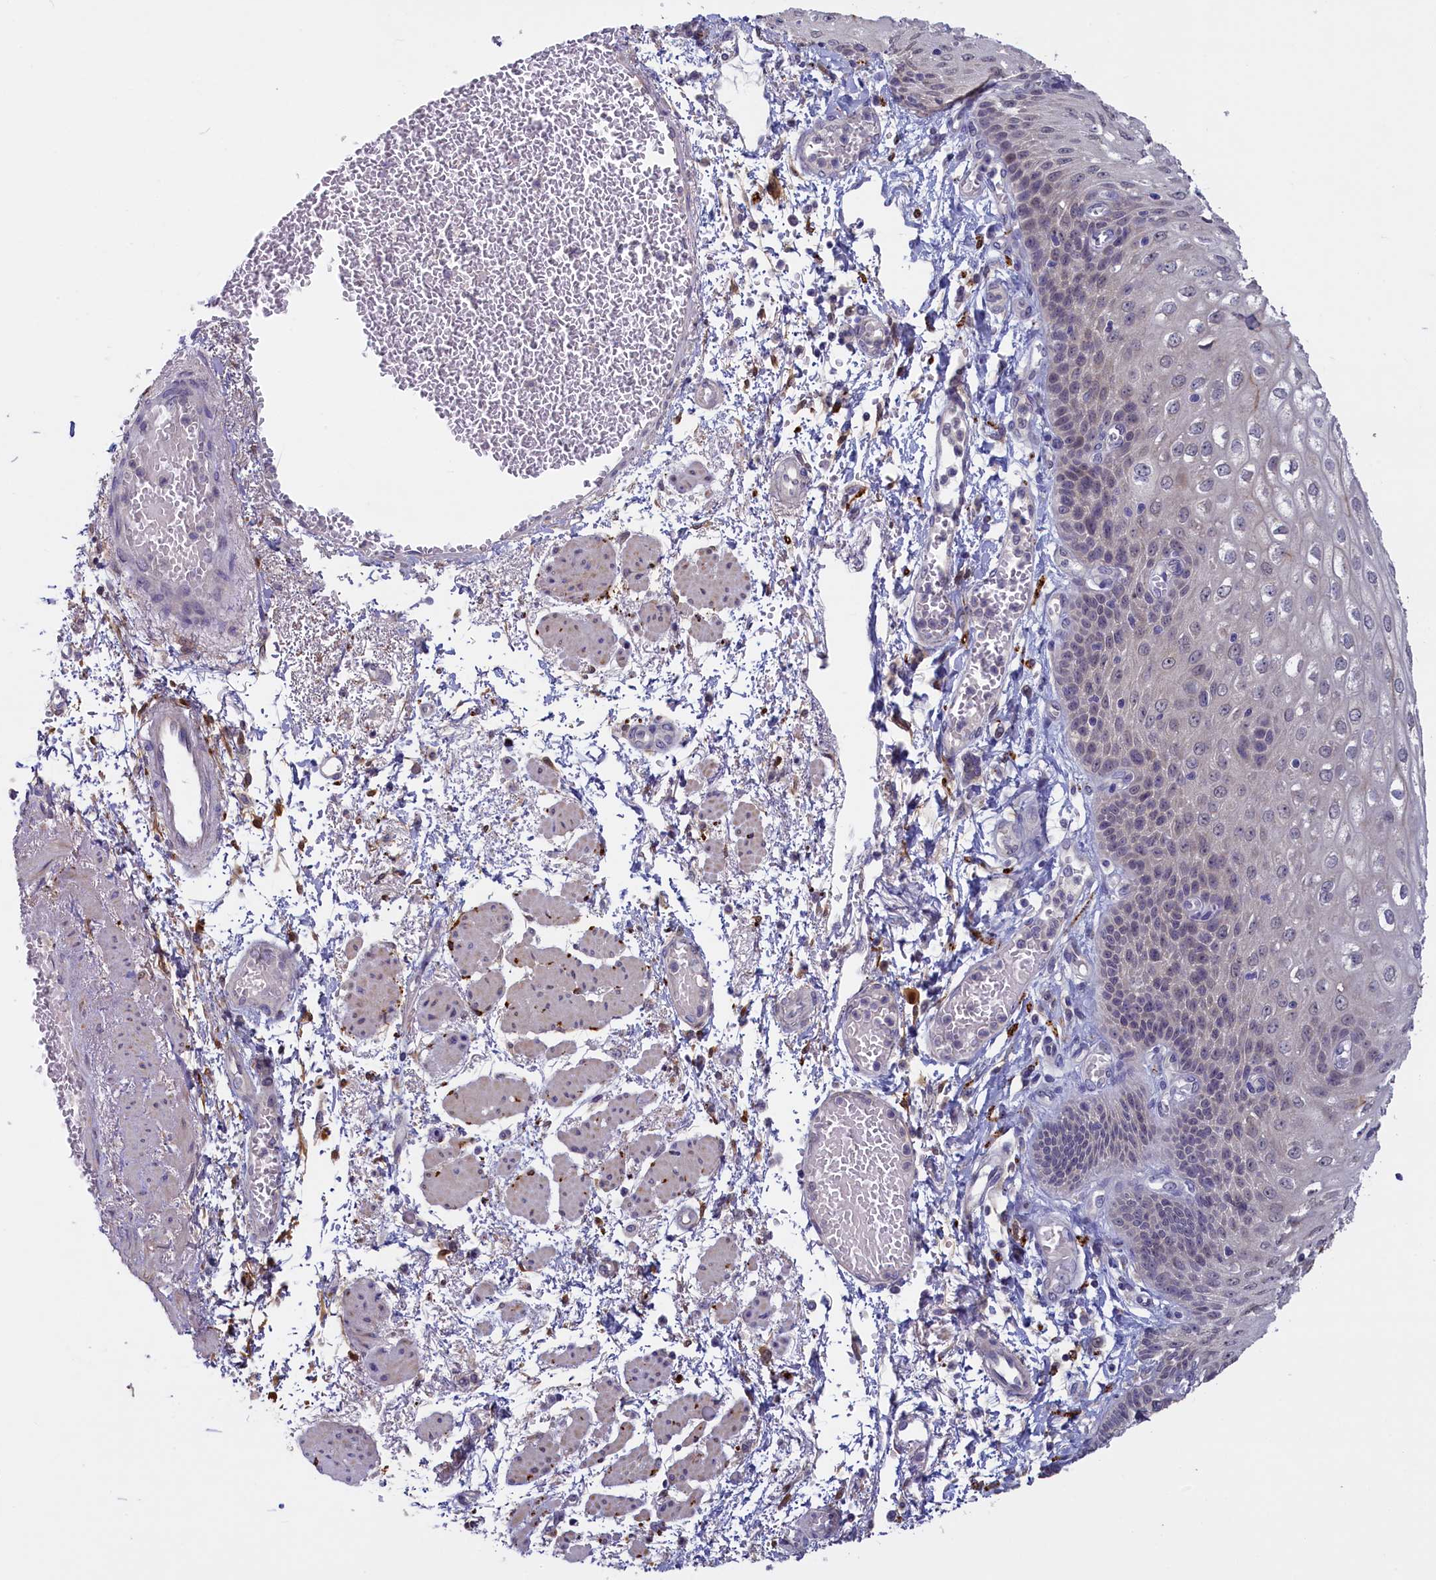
{"staining": {"intensity": "strong", "quantity": "<25%", "location": "cytoplasmic/membranous"}, "tissue": "esophagus", "cell_type": "Squamous epithelial cells", "image_type": "normal", "snomed": [{"axis": "morphology", "description": "Normal tissue, NOS"}, {"axis": "topography", "description": "Esophagus"}], "caption": "Esophagus stained for a protein (brown) exhibits strong cytoplasmic/membranous positive staining in about <25% of squamous epithelial cells.", "gene": "UCHL3", "patient": {"sex": "male", "age": 81}}